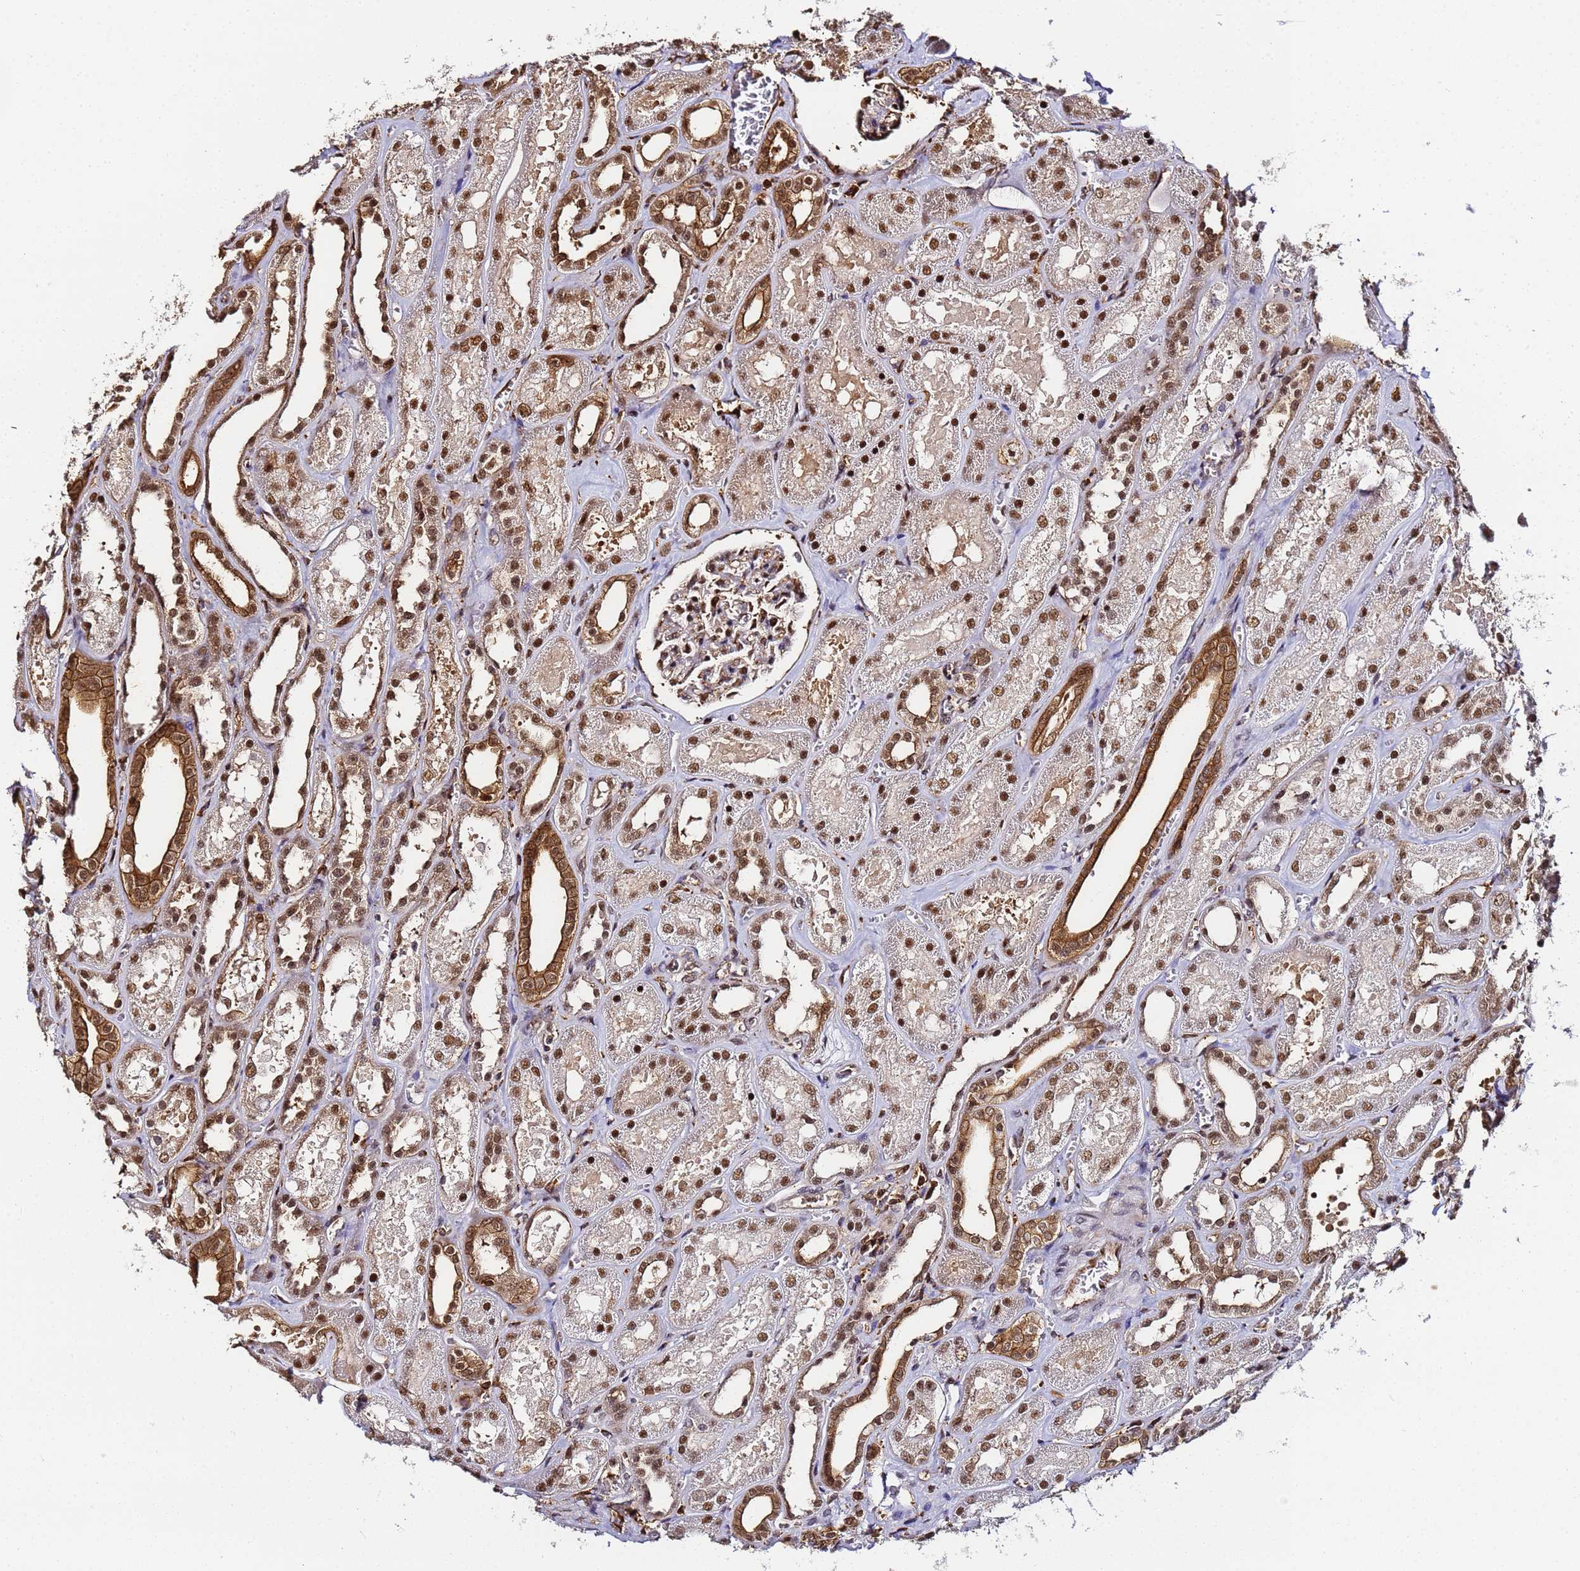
{"staining": {"intensity": "moderate", "quantity": ">75%", "location": "nuclear"}, "tissue": "kidney", "cell_type": "Cells in glomeruli", "image_type": "normal", "snomed": [{"axis": "morphology", "description": "Normal tissue, NOS"}, {"axis": "morphology", "description": "Adenocarcinoma, NOS"}, {"axis": "topography", "description": "Kidney"}], "caption": "There is medium levels of moderate nuclear staining in cells in glomeruli of unremarkable kidney, as demonstrated by immunohistochemical staining (brown color).", "gene": "PPP4C", "patient": {"sex": "female", "age": 68}}